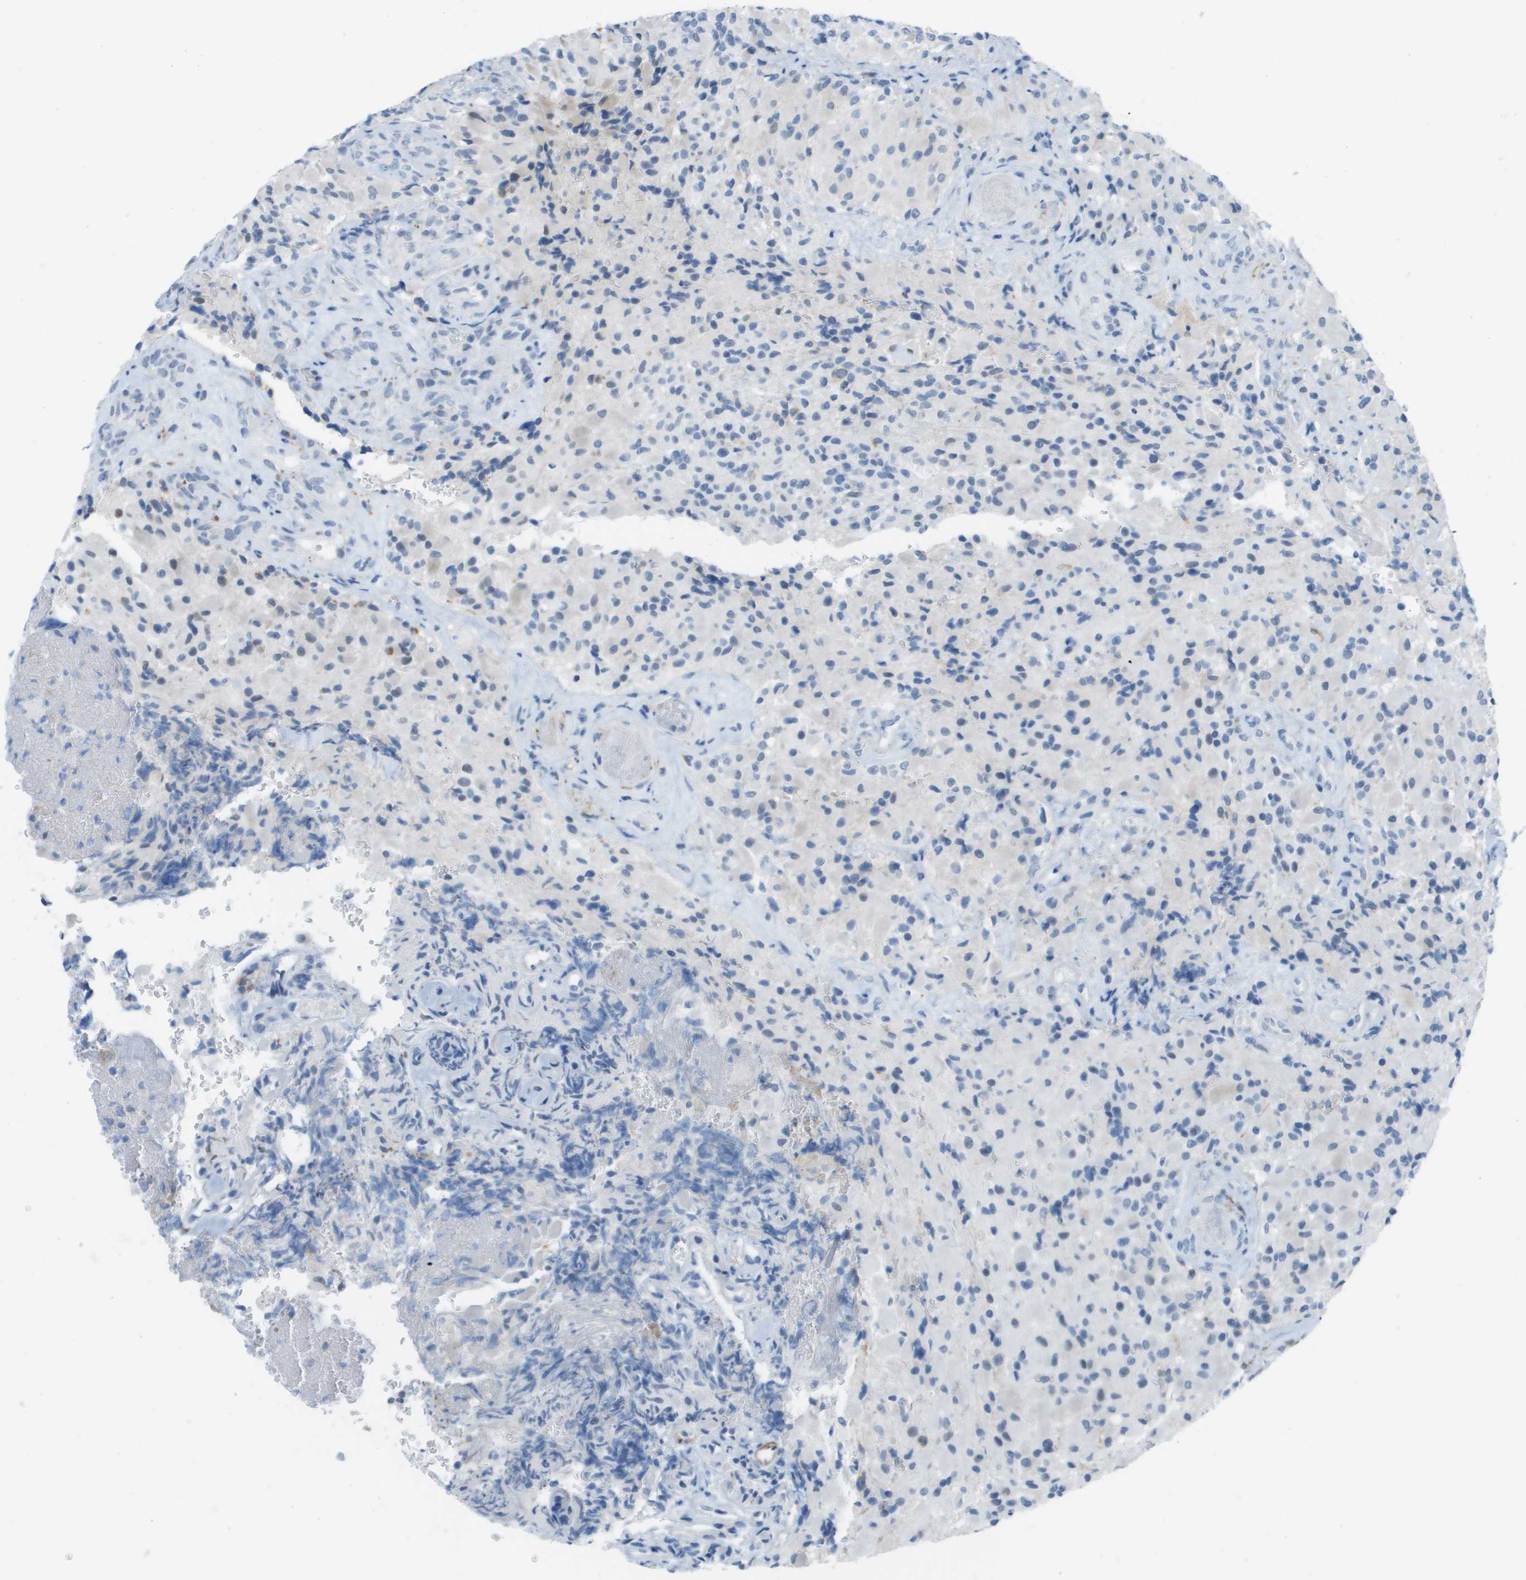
{"staining": {"intensity": "negative", "quantity": "none", "location": "none"}, "tissue": "glioma", "cell_type": "Tumor cells", "image_type": "cancer", "snomed": [{"axis": "morphology", "description": "Glioma, malignant, High grade"}, {"axis": "topography", "description": "Brain"}], "caption": "Image shows no significant protein expression in tumor cells of glioma. The staining is performed using DAB (3,3'-diaminobenzidine) brown chromogen with nuclei counter-stained in using hematoxylin.", "gene": "ZBTB43", "patient": {"sex": "male", "age": 71}}